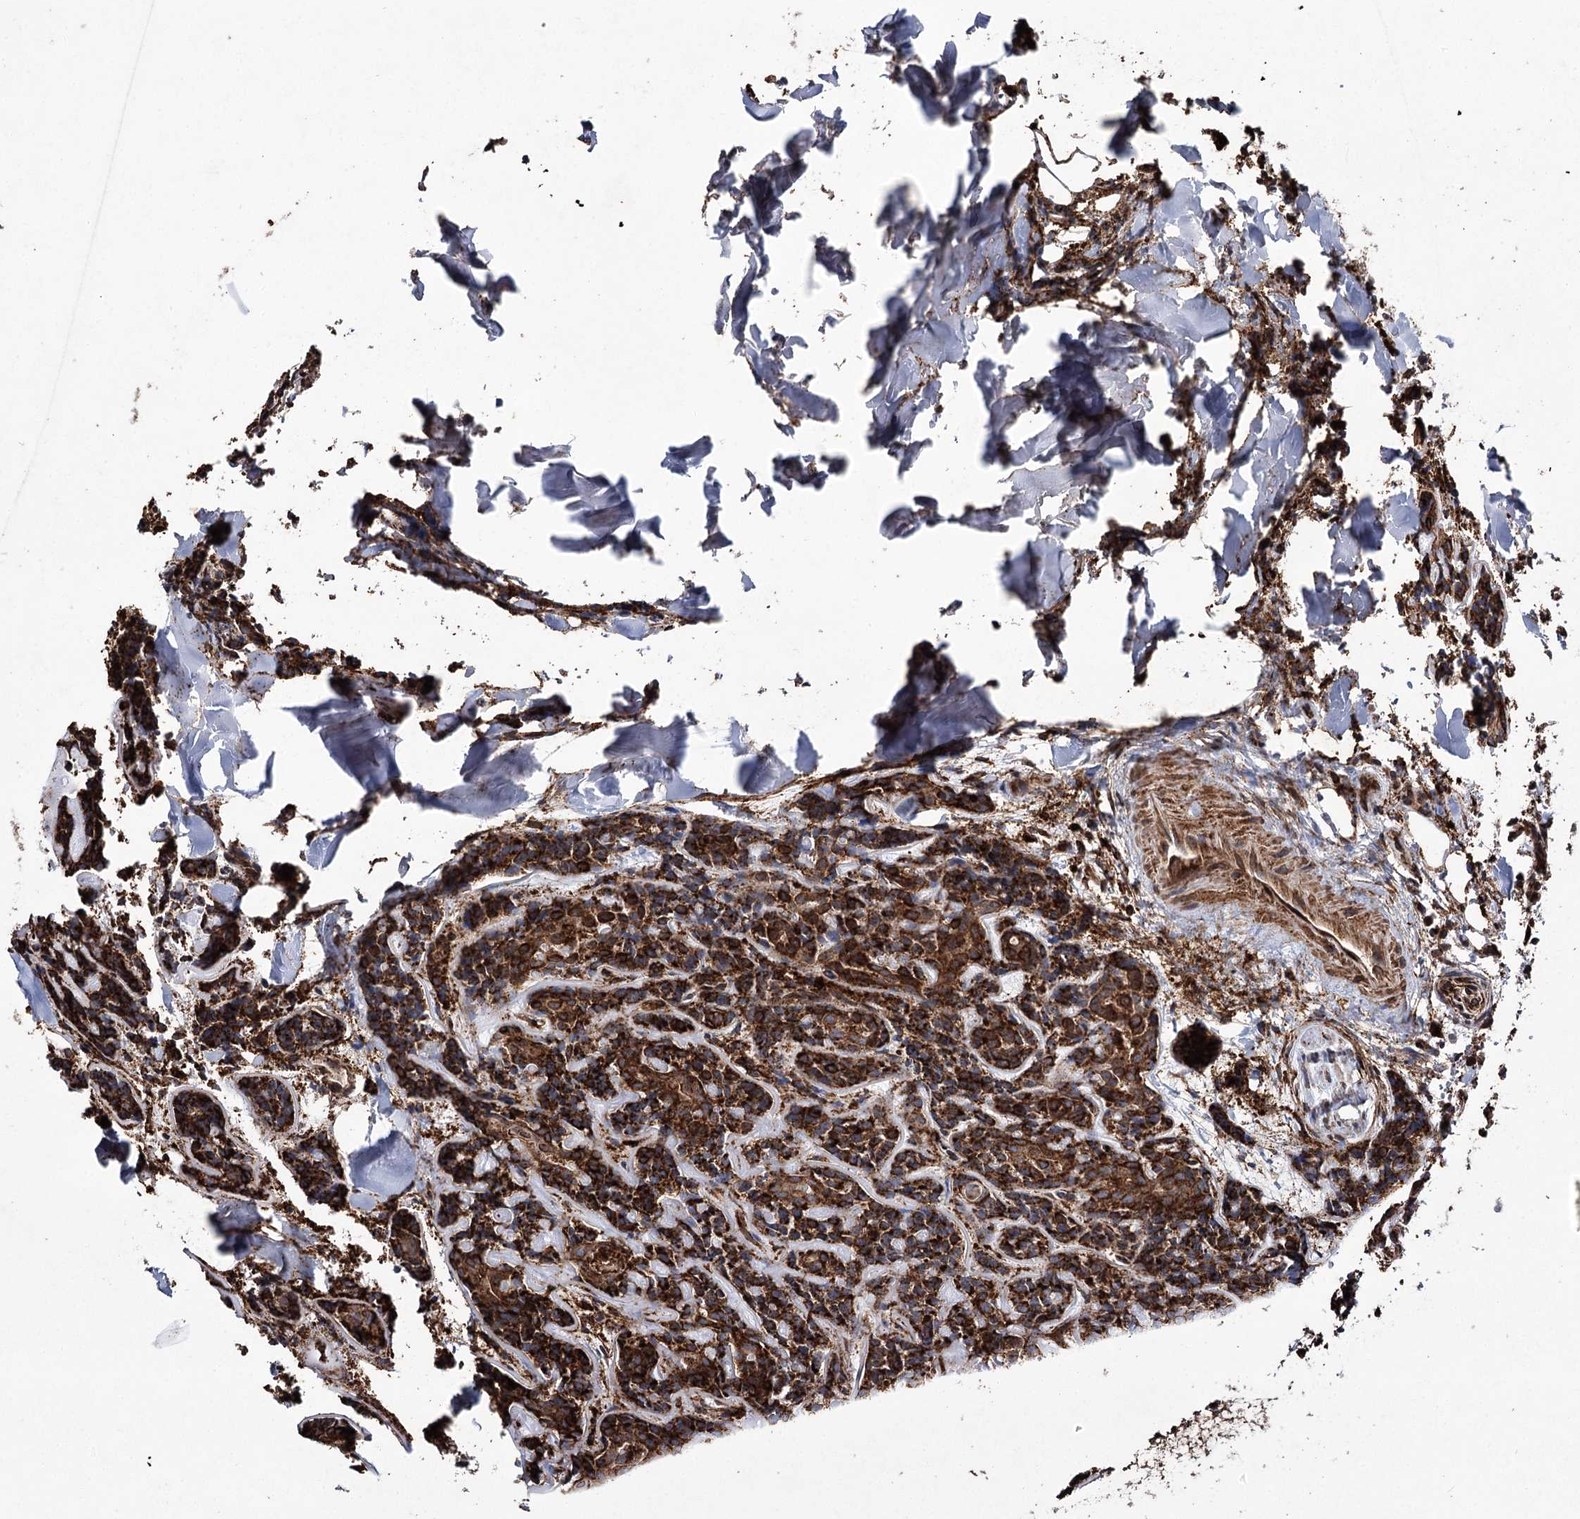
{"staining": {"intensity": "strong", "quantity": ">75%", "location": "cytoplasmic/membranous"}, "tissue": "head and neck cancer", "cell_type": "Tumor cells", "image_type": "cancer", "snomed": [{"axis": "morphology", "description": "Adenocarcinoma, NOS"}, {"axis": "topography", "description": "Salivary gland"}, {"axis": "topography", "description": "Head-Neck"}], "caption": "The micrograph exhibits immunohistochemical staining of head and neck adenocarcinoma. There is strong cytoplasmic/membranous staining is present in approximately >75% of tumor cells. Immunohistochemistry stains the protein of interest in brown and the nuclei are stained blue.", "gene": "DCUN1D4", "patient": {"sex": "female", "age": 63}}